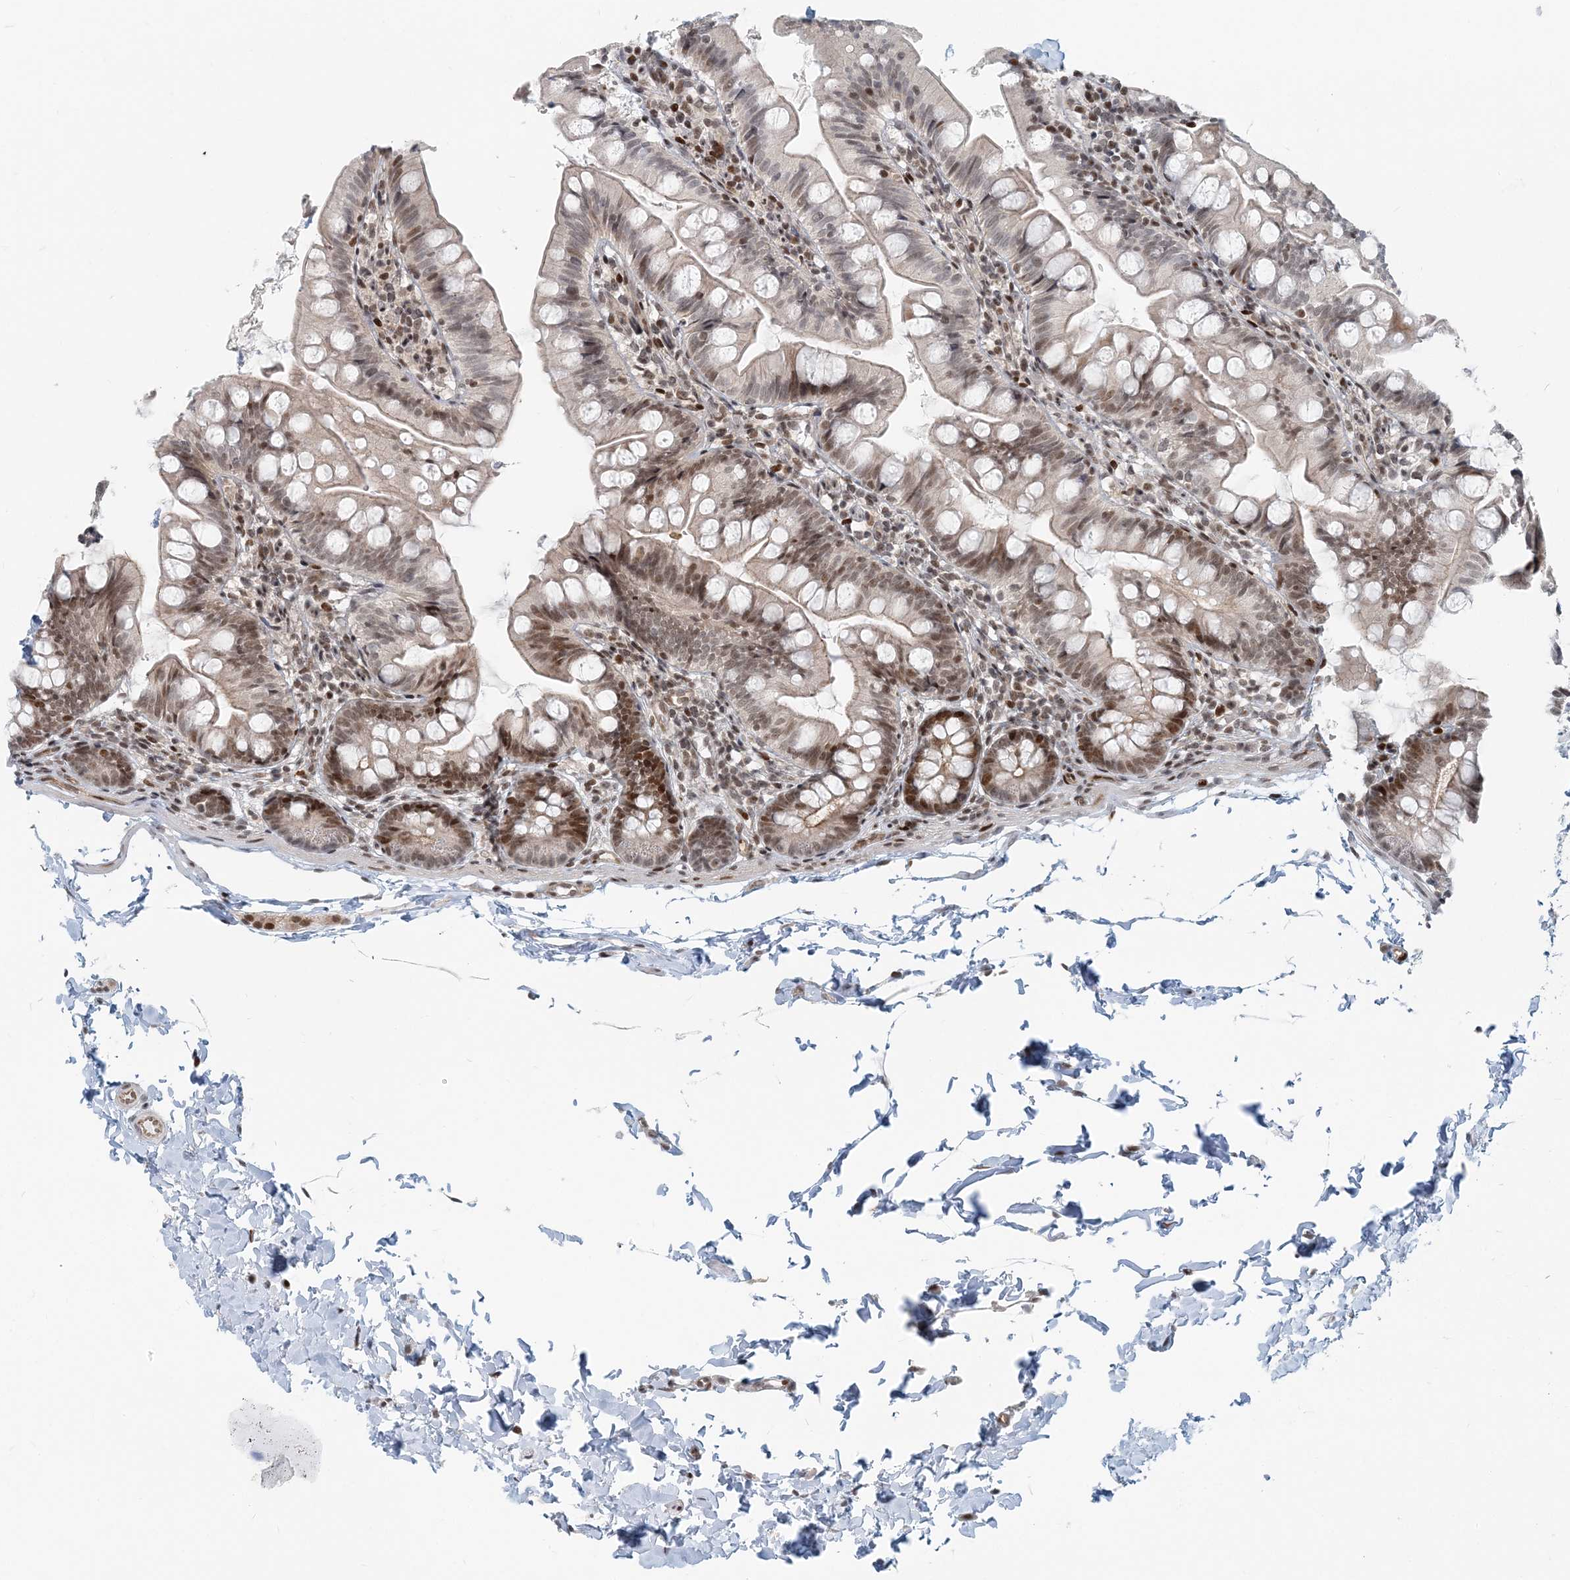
{"staining": {"intensity": "moderate", "quantity": "25%-75%", "location": "nuclear"}, "tissue": "small intestine", "cell_type": "Glandular cells", "image_type": "normal", "snomed": [{"axis": "morphology", "description": "Normal tissue, NOS"}, {"axis": "topography", "description": "Small intestine"}], "caption": "Immunohistochemical staining of benign small intestine exhibits 25%-75% levels of moderate nuclear protein positivity in about 25%-75% of glandular cells. (DAB (3,3'-diaminobenzidine) = brown stain, brightfield microscopy at high magnification).", "gene": "BAZ1B", "patient": {"sex": "male", "age": 7}}